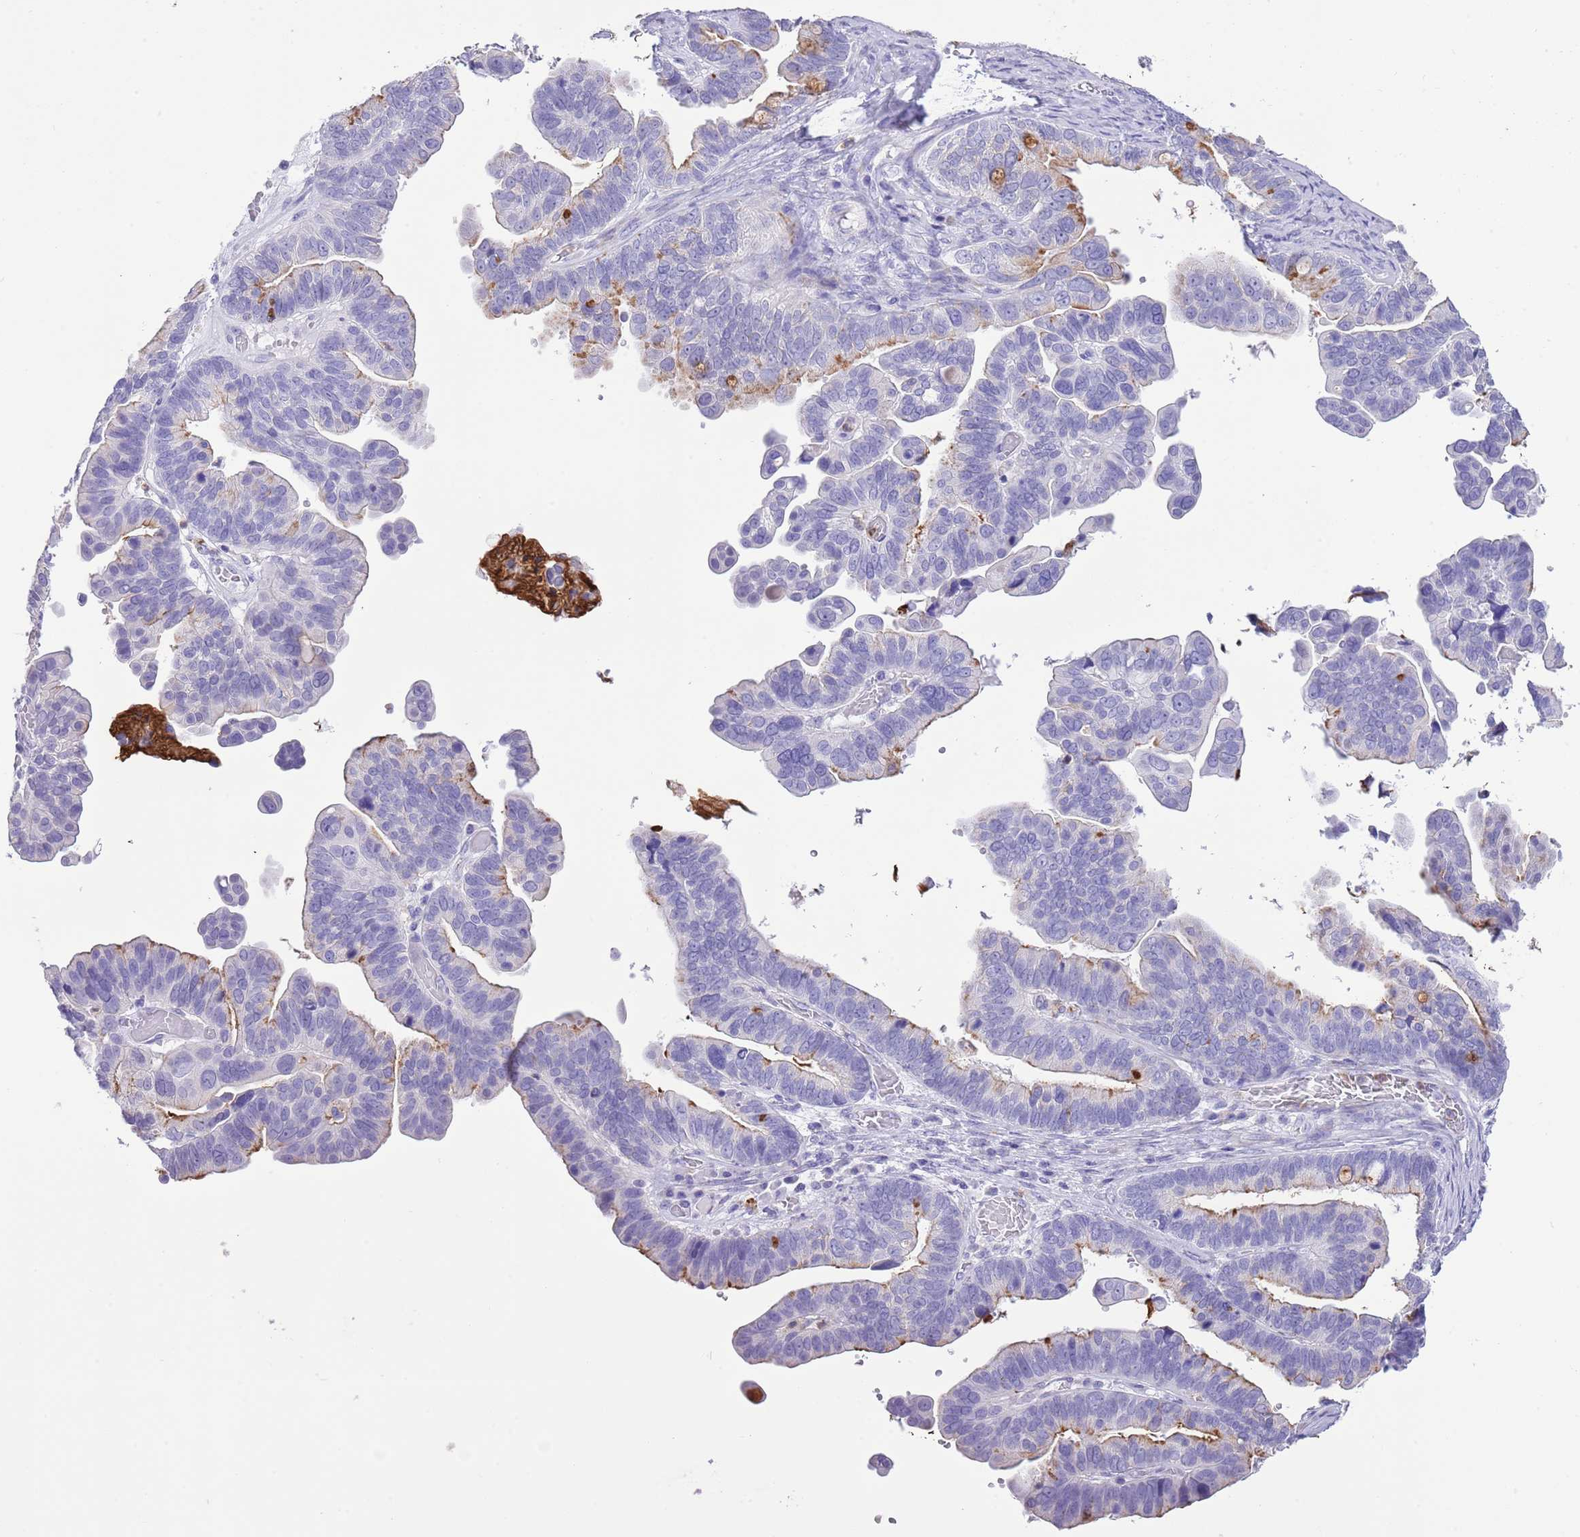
{"staining": {"intensity": "weak", "quantity": "<25%", "location": "cytoplasmic/membranous"}, "tissue": "ovarian cancer", "cell_type": "Tumor cells", "image_type": "cancer", "snomed": [{"axis": "morphology", "description": "Cystadenocarcinoma, serous, NOS"}, {"axis": "topography", "description": "Ovary"}], "caption": "A micrograph of ovarian cancer (serous cystadenocarcinoma) stained for a protein reveals no brown staining in tumor cells.", "gene": "OR2Z1", "patient": {"sex": "female", "age": 56}}